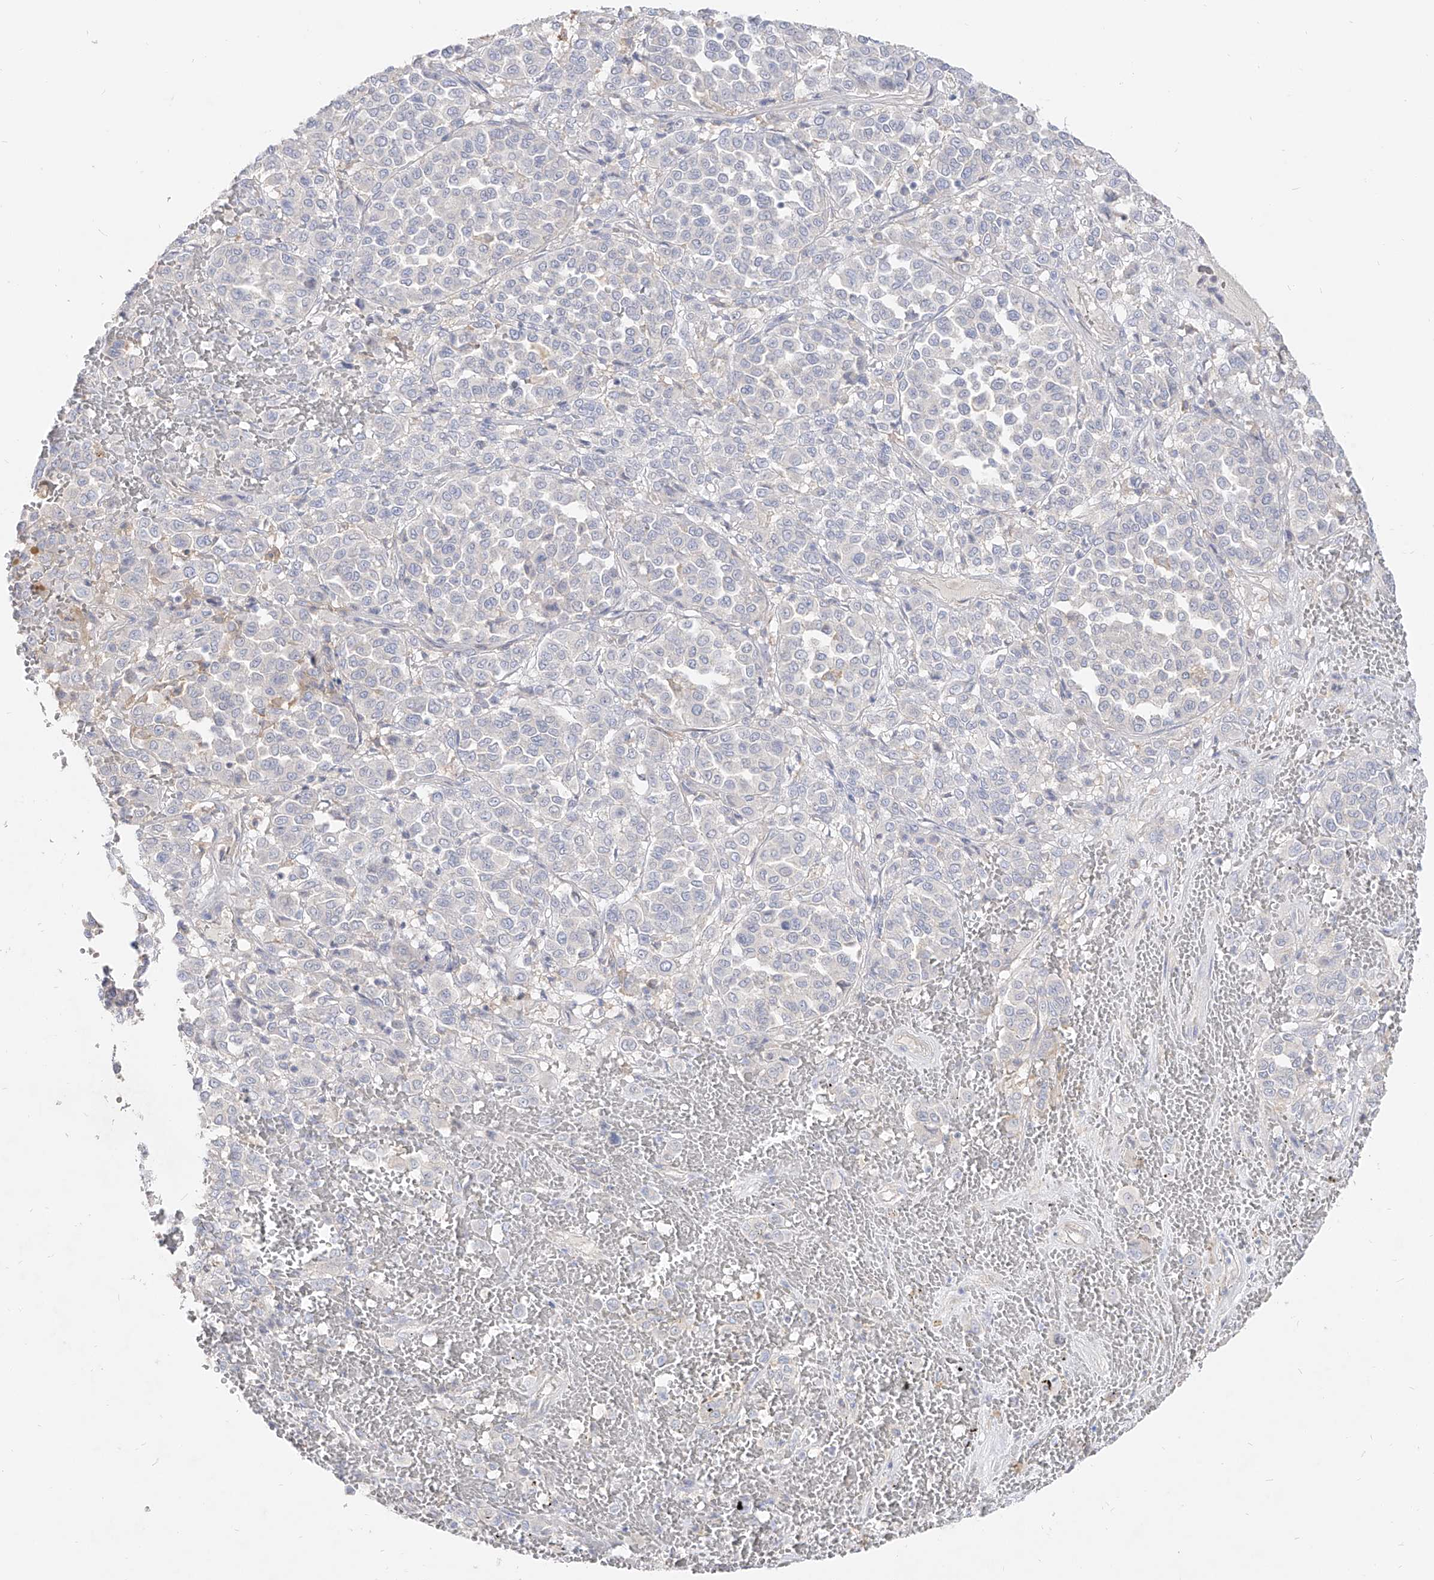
{"staining": {"intensity": "weak", "quantity": "<25%", "location": "cytoplasmic/membranous"}, "tissue": "melanoma", "cell_type": "Tumor cells", "image_type": "cancer", "snomed": [{"axis": "morphology", "description": "Malignant melanoma, Metastatic site"}, {"axis": "topography", "description": "Pancreas"}], "caption": "A high-resolution micrograph shows IHC staining of malignant melanoma (metastatic site), which shows no significant expression in tumor cells.", "gene": "RBFOX3", "patient": {"sex": "female", "age": 30}}